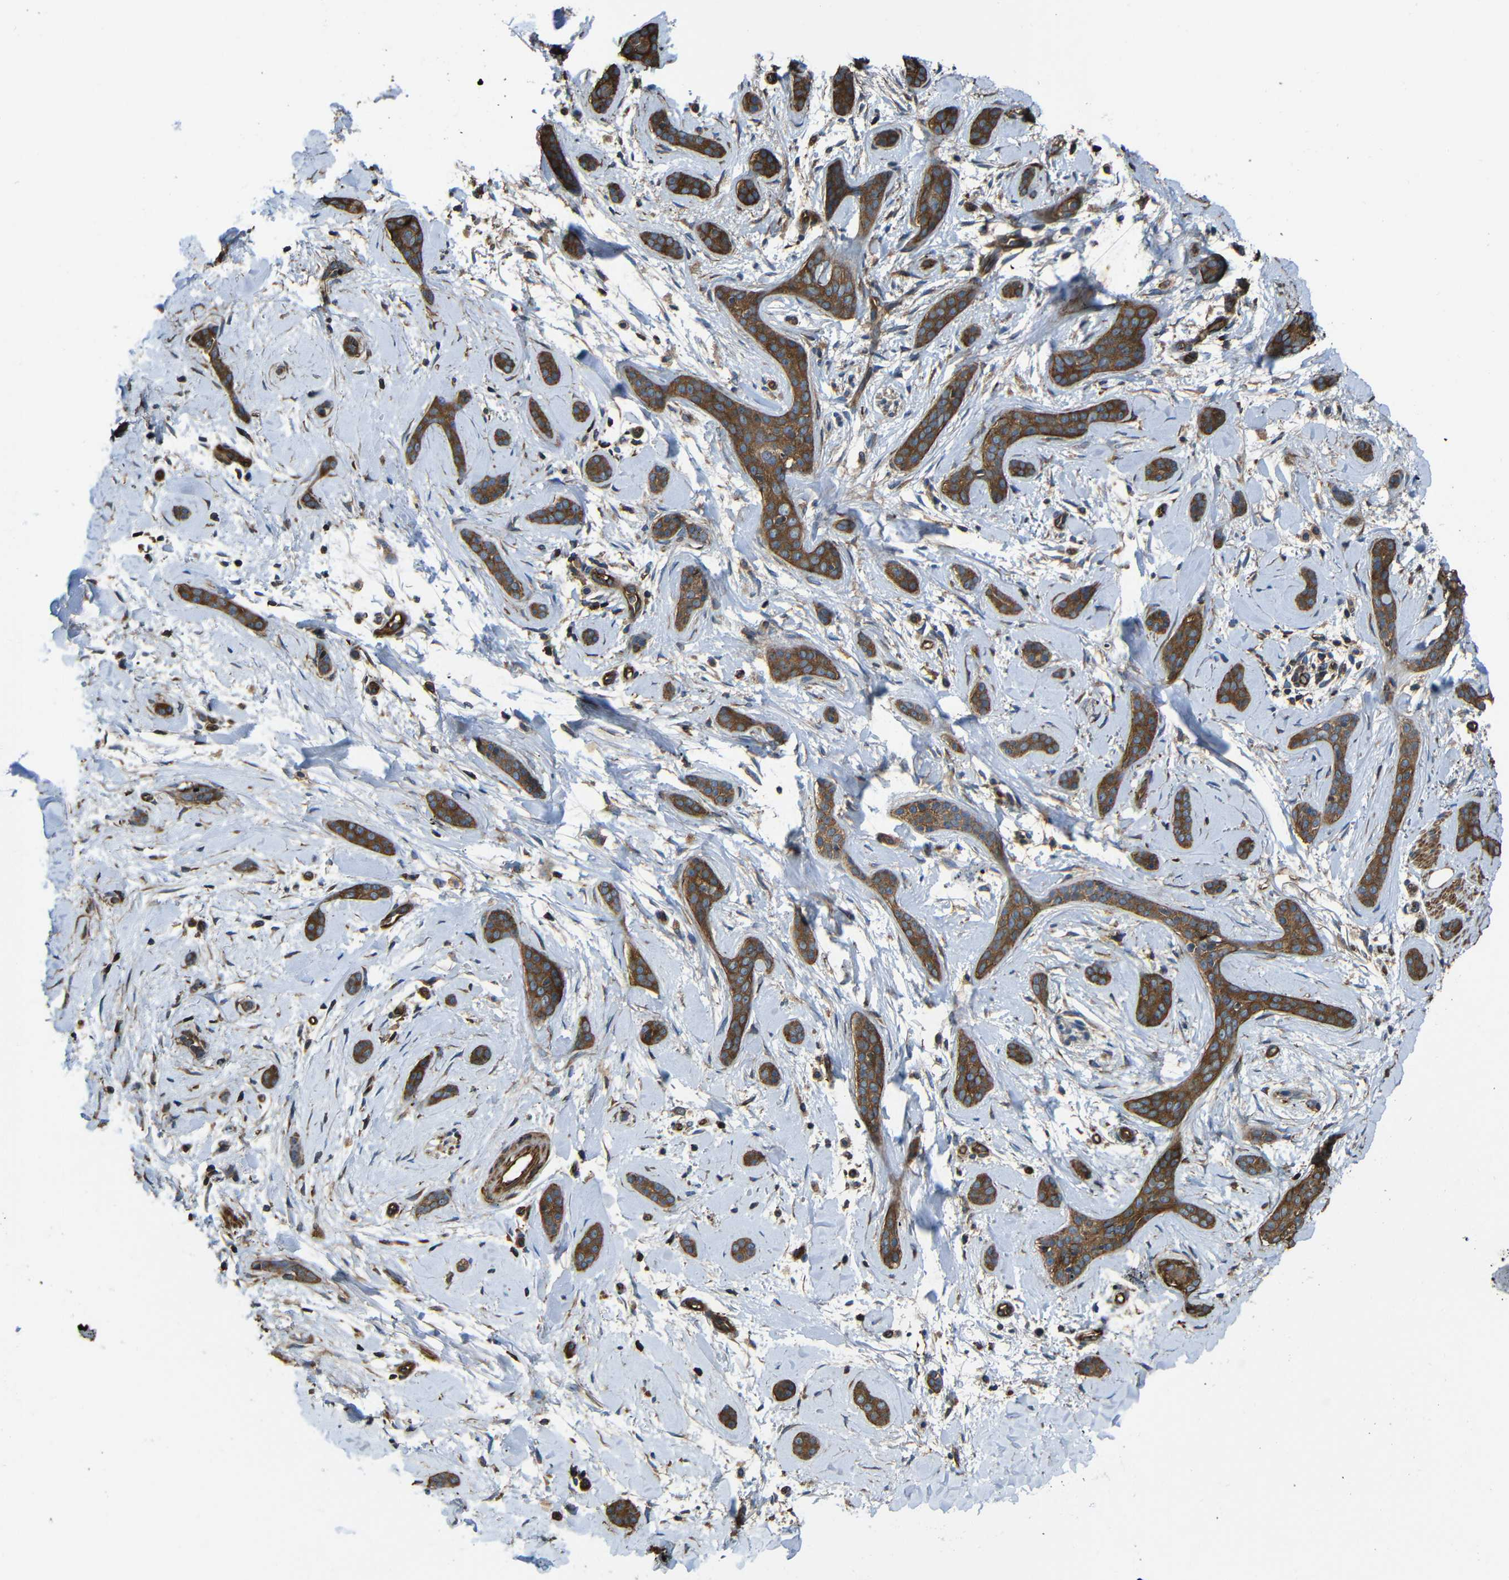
{"staining": {"intensity": "moderate", "quantity": ">75%", "location": "cytoplasmic/membranous"}, "tissue": "skin cancer", "cell_type": "Tumor cells", "image_type": "cancer", "snomed": [{"axis": "morphology", "description": "Basal cell carcinoma"}, {"axis": "morphology", "description": "Adnexal tumor, benign"}, {"axis": "topography", "description": "Skin"}], "caption": "IHC image of neoplastic tissue: human skin cancer (basal cell carcinoma) stained using immunohistochemistry reveals medium levels of moderate protein expression localized specifically in the cytoplasmic/membranous of tumor cells, appearing as a cytoplasmic/membranous brown color.", "gene": "PTCH1", "patient": {"sex": "female", "age": 42}}